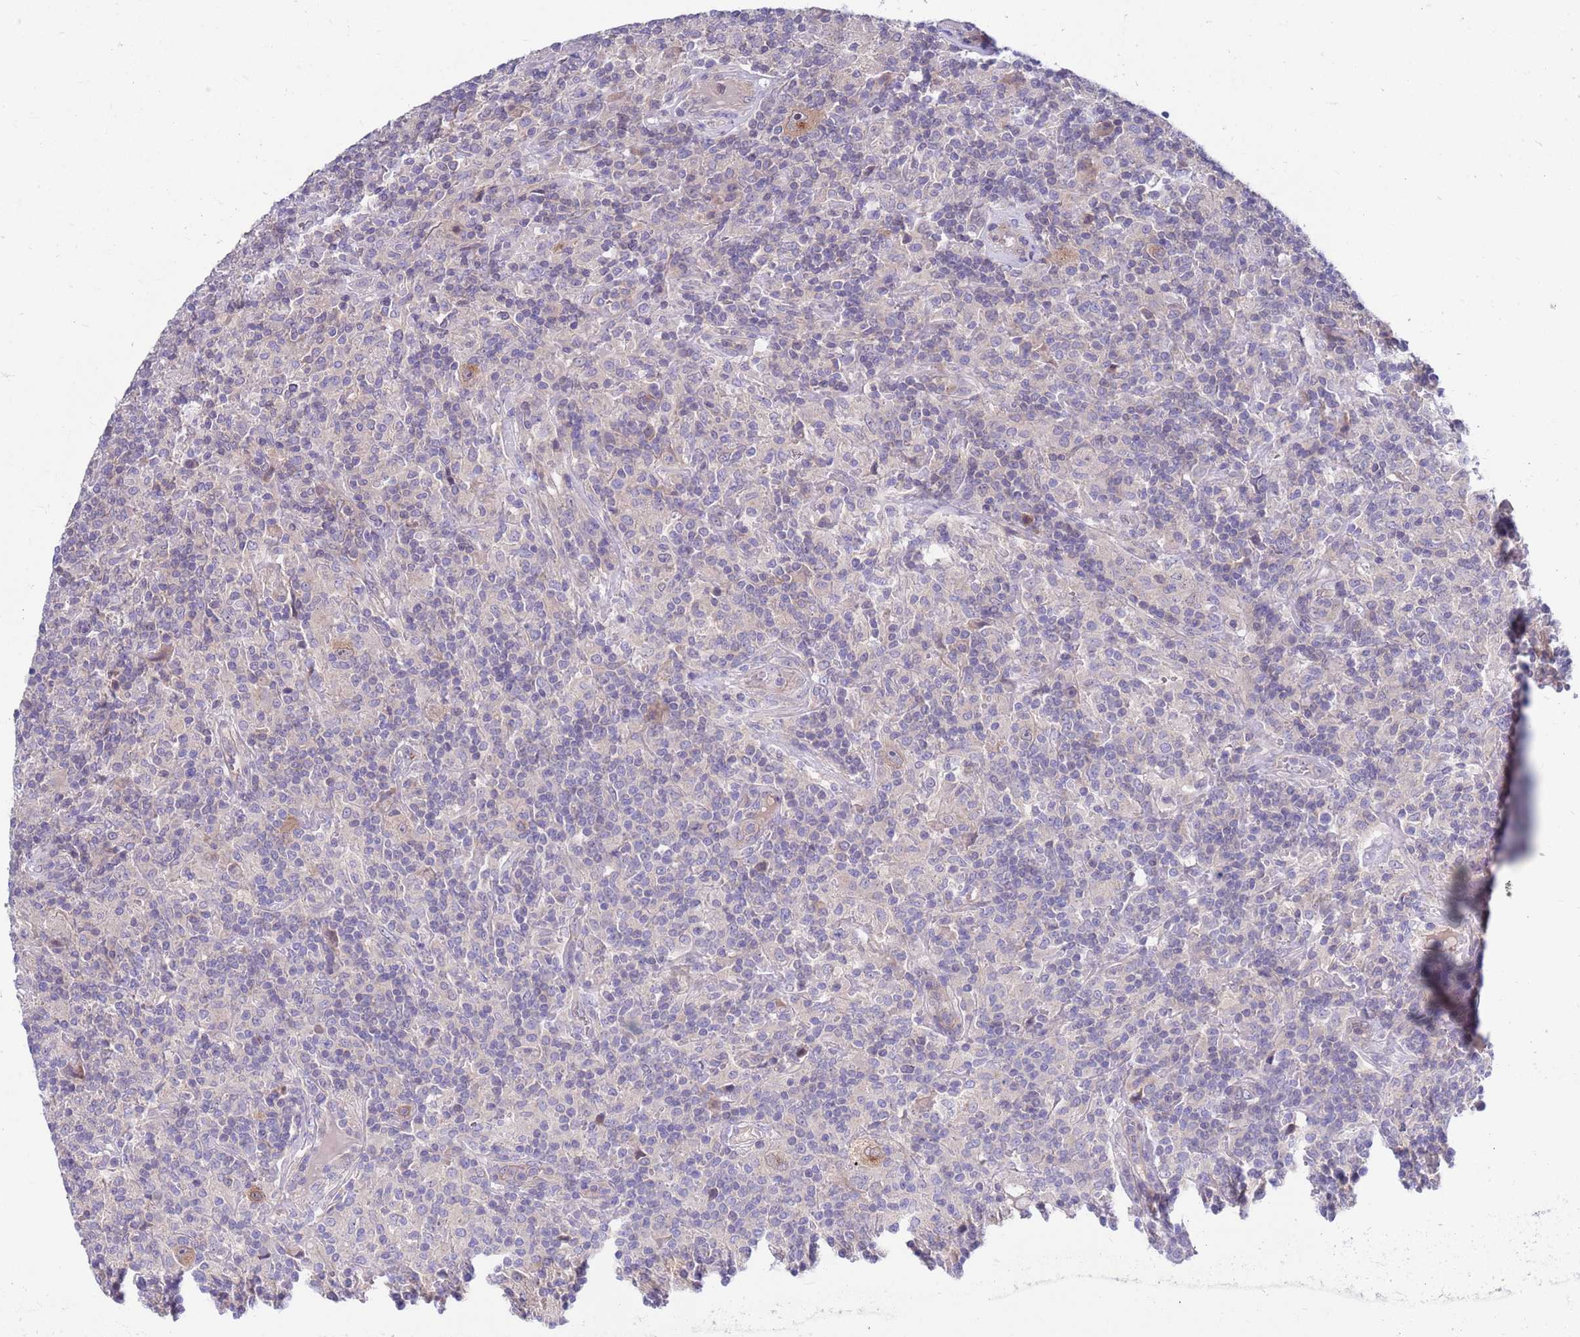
{"staining": {"intensity": "negative", "quantity": "none", "location": "none"}, "tissue": "lymphoma", "cell_type": "Tumor cells", "image_type": "cancer", "snomed": [{"axis": "morphology", "description": "Hodgkin's disease, NOS"}, {"axis": "topography", "description": "Lymph node"}], "caption": "This is an immunohistochemistry (IHC) photomicrograph of Hodgkin's disease. There is no positivity in tumor cells.", "gene": "KLHL29", "patient": {"sex": "male", "age": 70}}